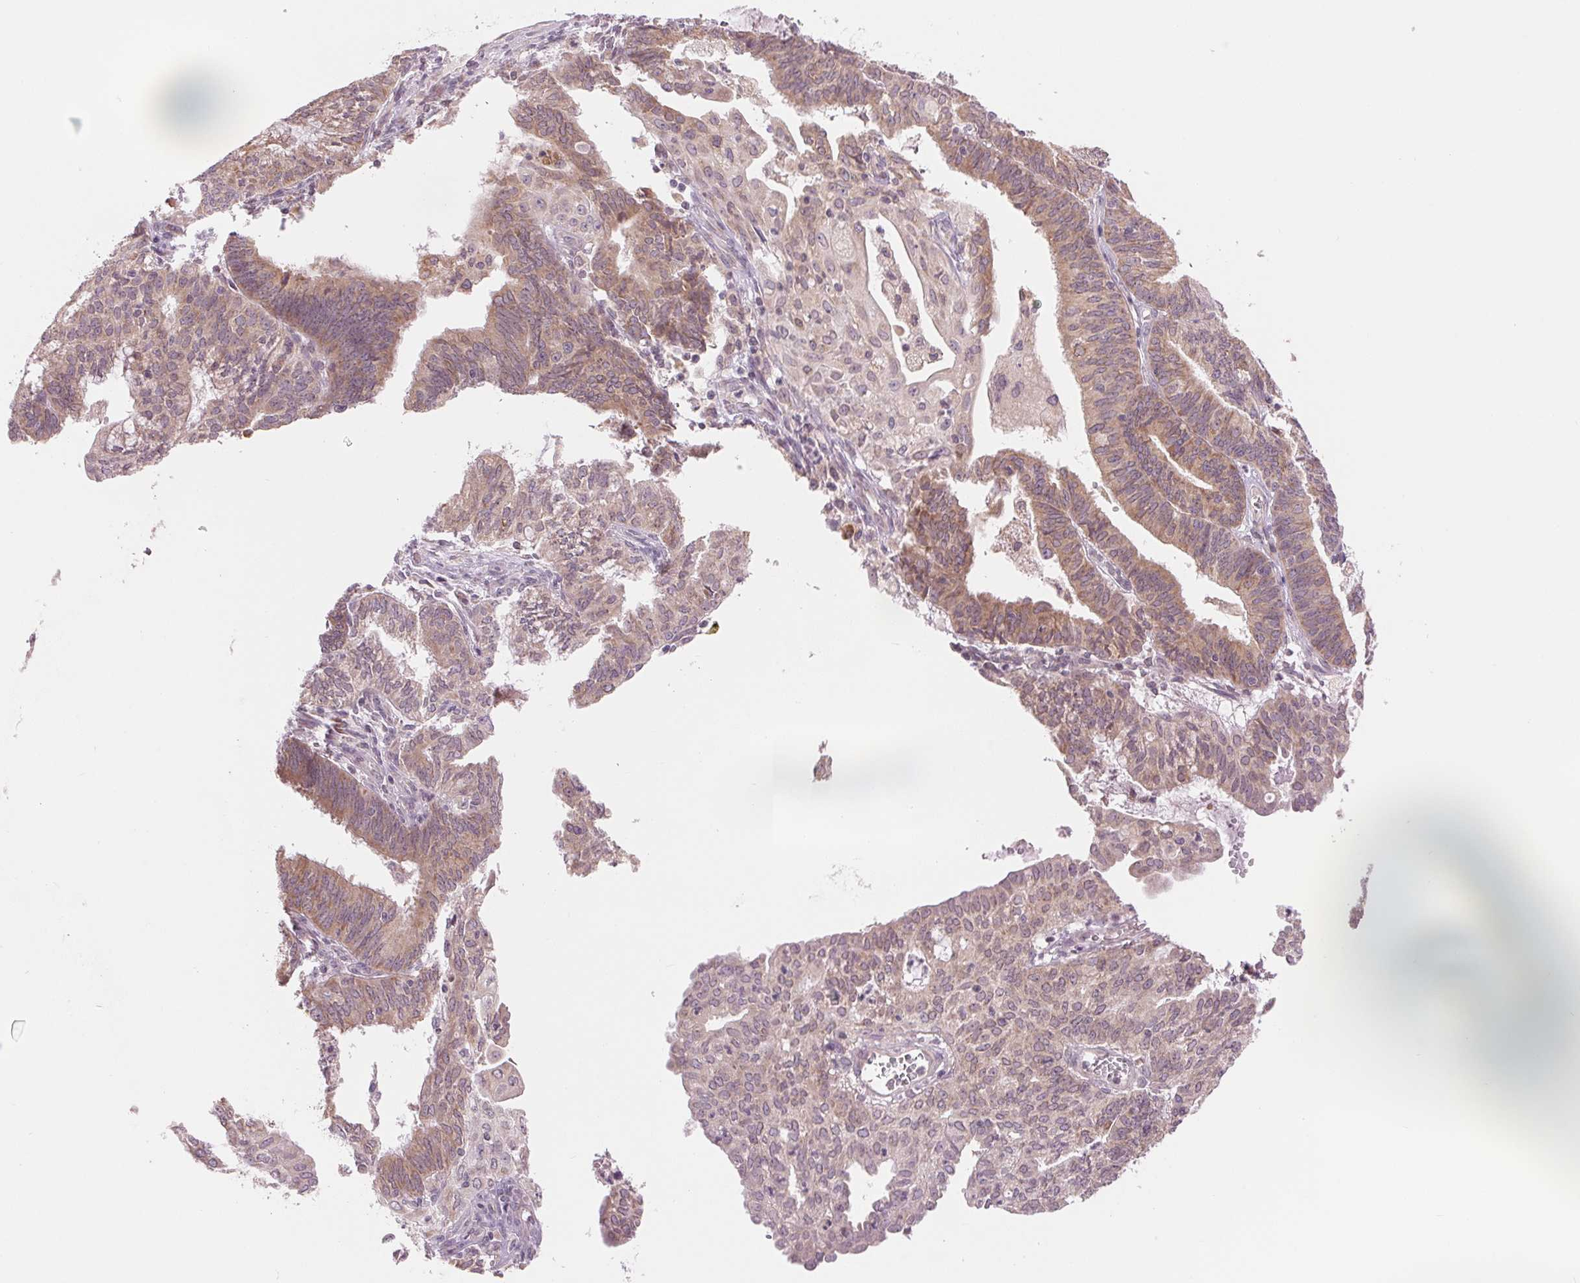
{"staining": {"intensity": "weak", "quantity": "25%-75%", "location": "cytoplasmic/membranous"}, "tissue": "endometrial cancer", "cell_type": "Tumor cells", "image_type": "cancer", "snomed": [{"axis": "morphology", "description": "Adenocarcinoma, NOS"}, {"axis": "topography", "description": "Endometrium"}], "caption": "Immunohistochemical staining of human endometrial adenocarcinoma reveals weak cytoplasmic/membranous protein positivity in about 25%-75% of tumor cells.", "gene": "TECR", "patient": {"sex": "female", "age": 61}}